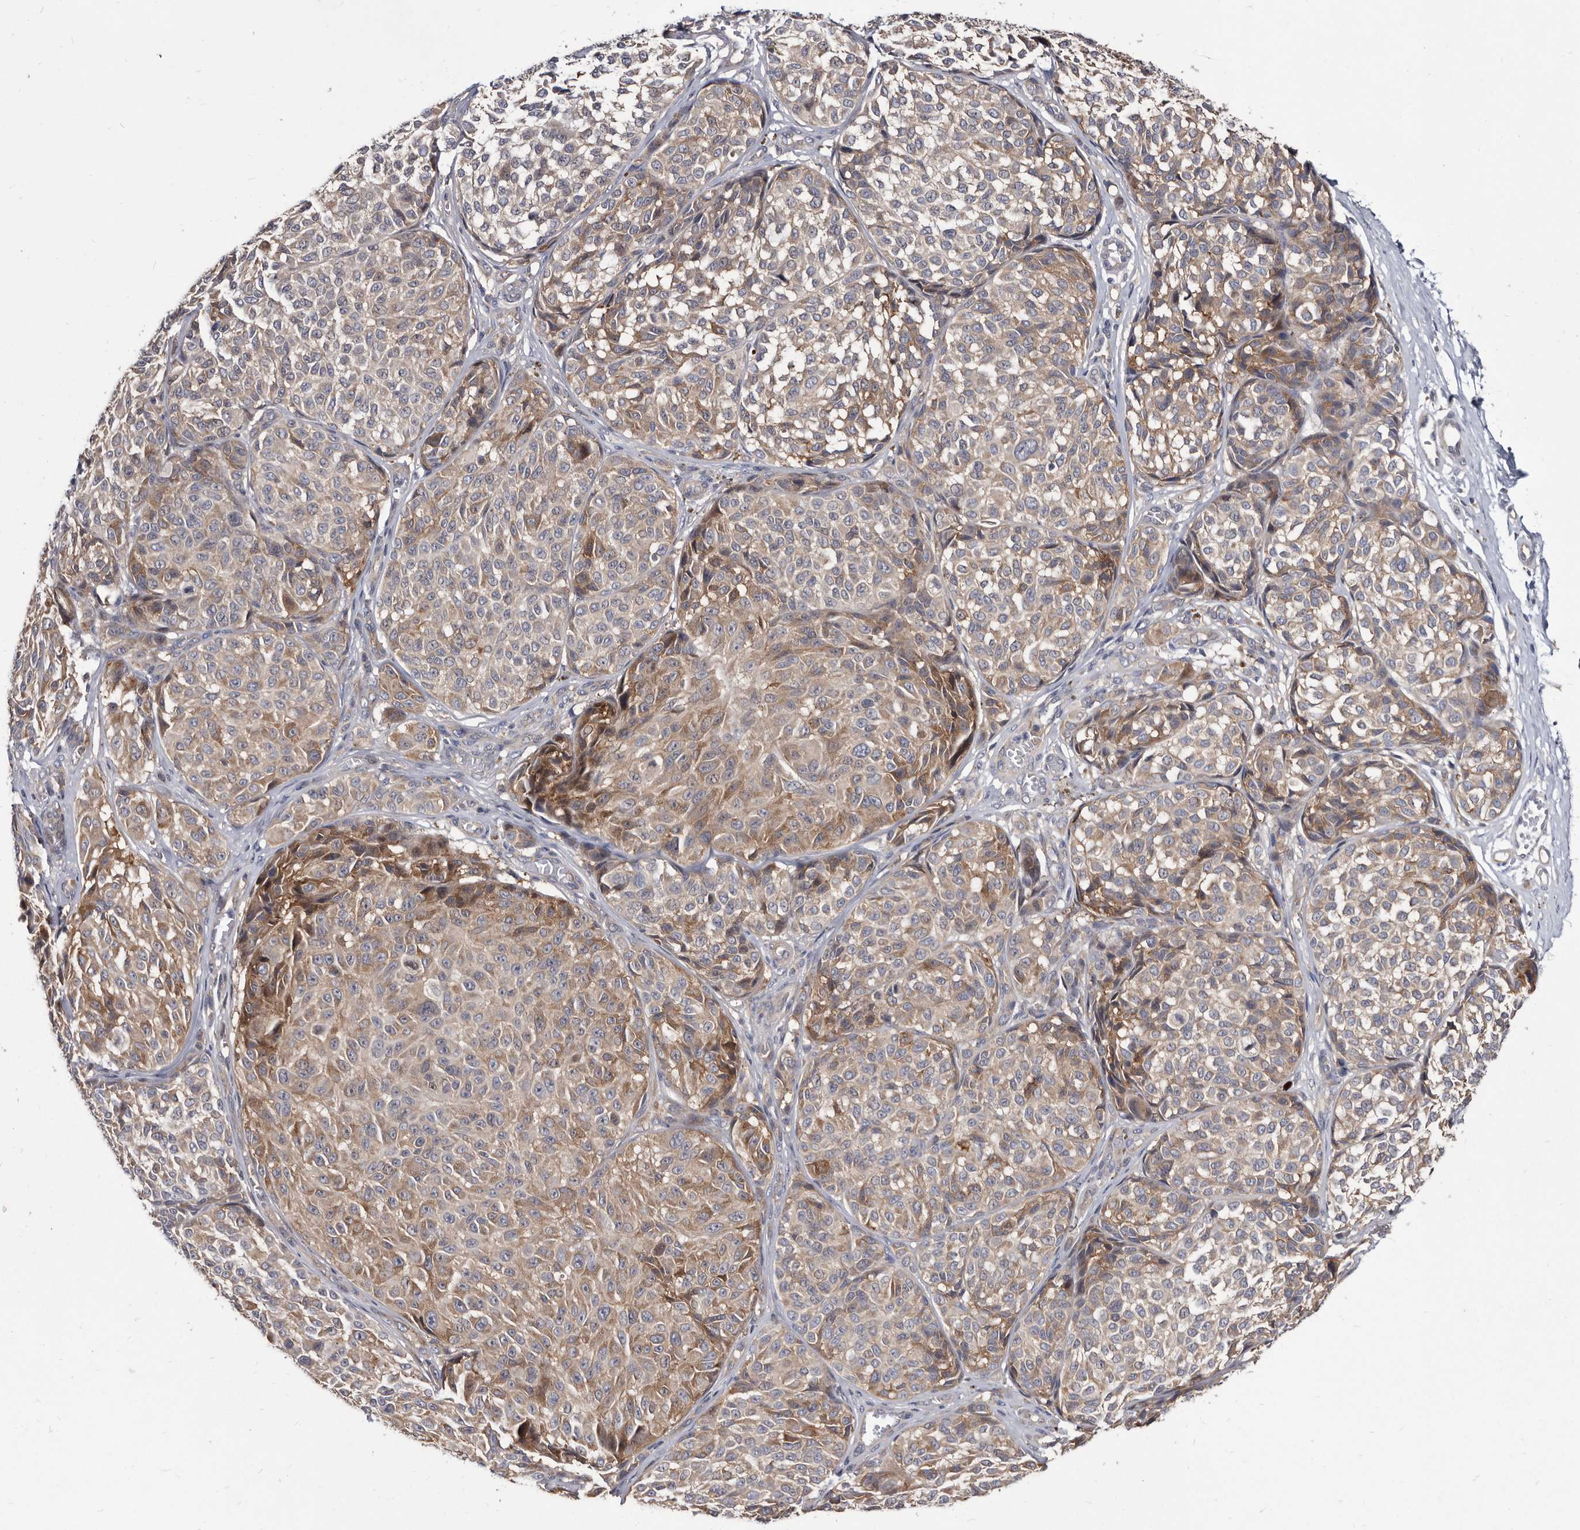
{"staining": {"intensity": "moderate", "quantity": "25%-75%", "location": "cytoplasmic/membranous"}, "tissue": "melanoma", "cell_type": "Tumor cells", "image_type": "cancer", "snomed": [{"axis": "morphology", "description": "Malignant melanoma, NOS"}, {"axis": "topography", "description": "Skin"}], "caption": "Melanoma stained with IHC exhibits moderate cytoplasmic/membranous staining in about 25%-75% of tumor cells.", "gene": "ABCF2", "patient": {"sex": "male", "age": 83}}